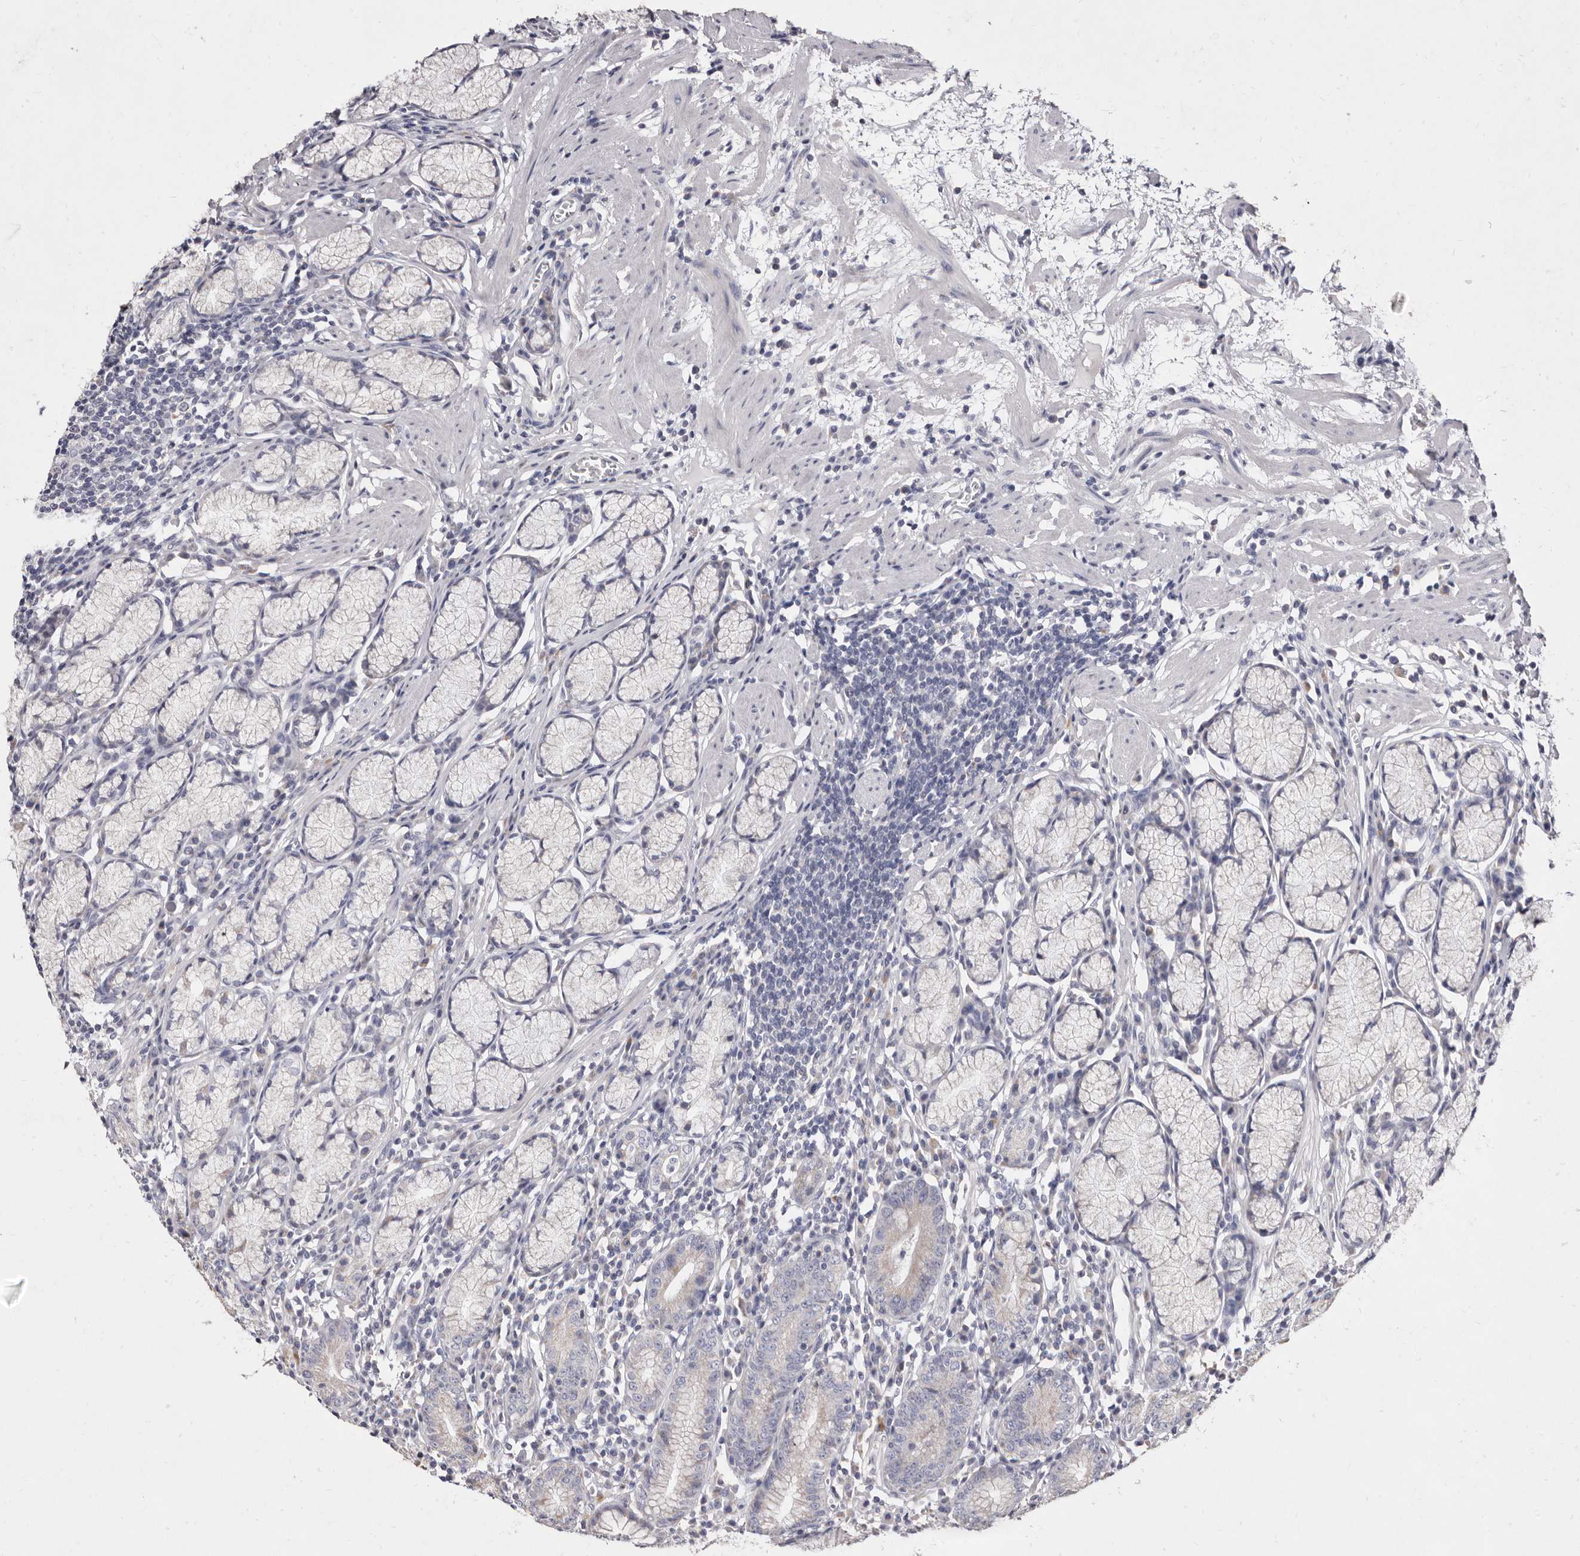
{"staining": {"intensity": "negative", "quantity": "none", "location": "none"}, "tissue": "stomach", "cell_type": "Glandular cells", "image_type": "normal", "snomed": [{"axis": "morphology", "description": "Normal tissue, NOS"}, {"axis": "topography", "description": "Stomach"}], "caption": "Benign stomach was stained to show a protein in brown. There is no significant expression in glandular cells.", "gene": "CYP2E1", "patient": {"sex": "male", "age": 55}}